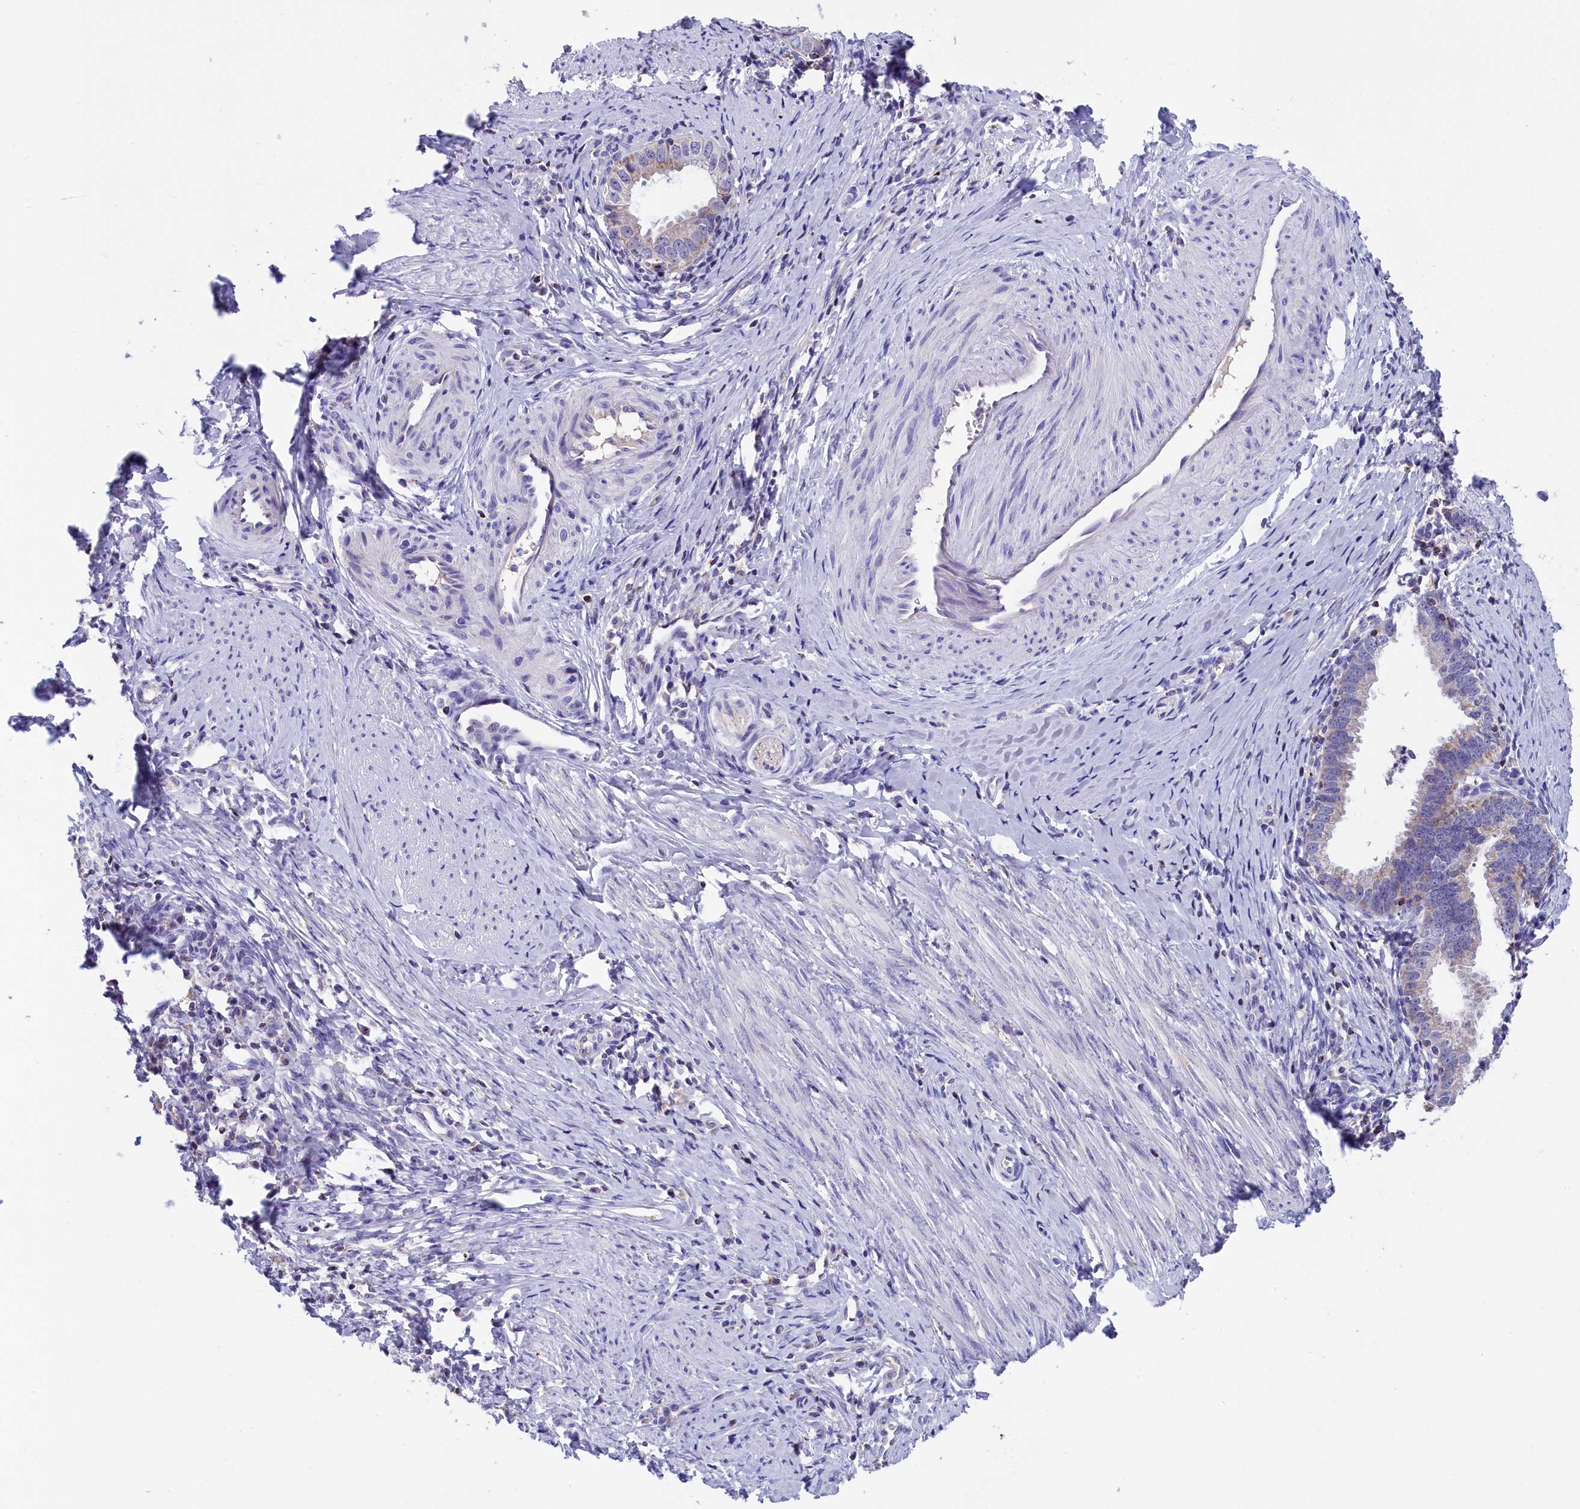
{"staining": {"intensity": "weak", "quantity": "<25%", "location": "cytoplasmic/membranous"}, "tissue": "cervical cancer", "cell_type": "Tumor cells", "image_type": "cancer", "snomed": [{"axis": "morphology", "description": "Adenocarcinoma, NOS"}, {"axis": "topography", "description": "Cervix"}], "caption": "Human cervical adenocarcinoma stained for a protein using immunohistochemistry (IHC) reveals no staining in tumor cells.", "gene": "ABAT", "patient": {"sex": "female", "age": 36}}